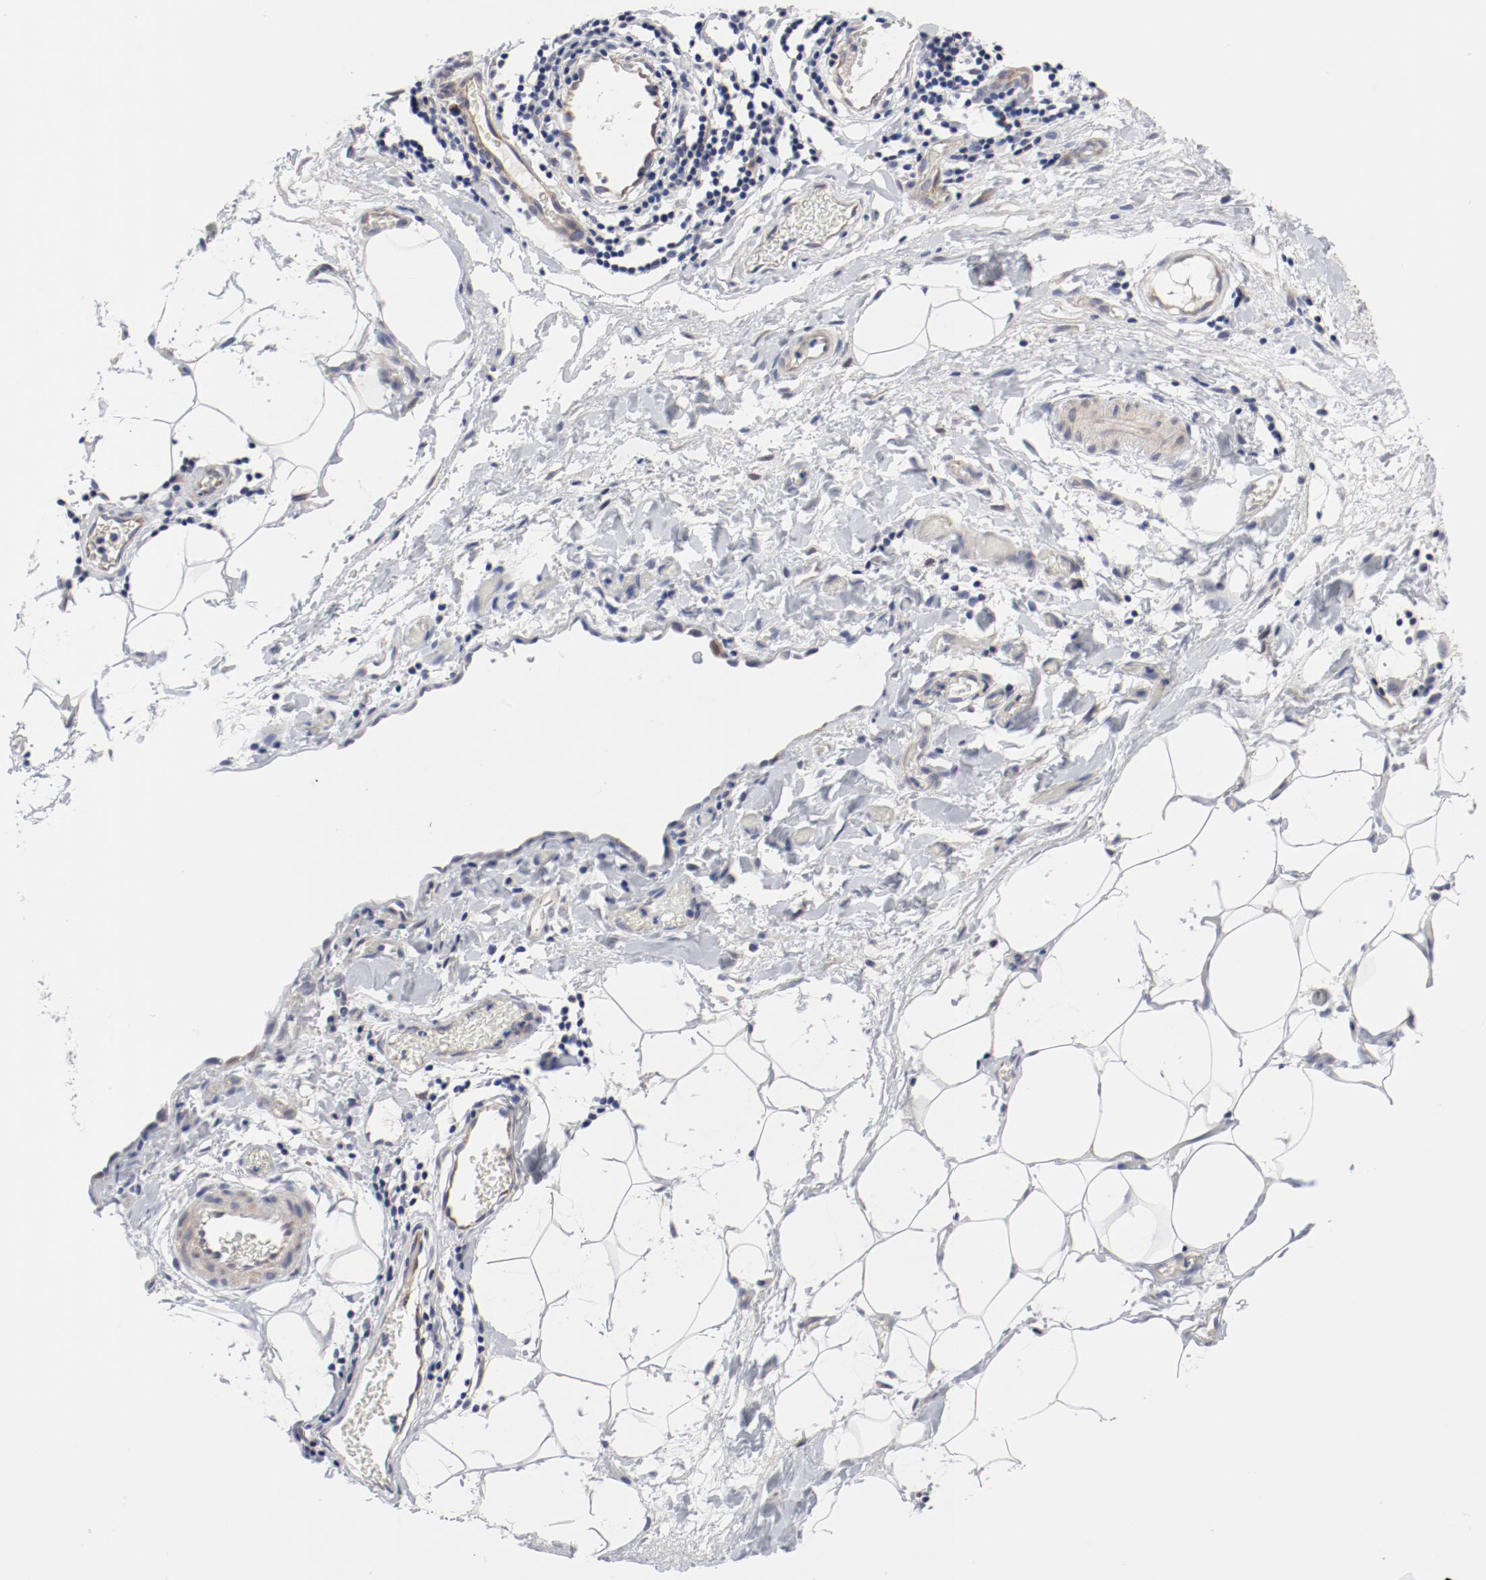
{"staining": {"intensity": "weak", "quantity": ">75%", "location": "cytoplasmic/membranous"}, "tissue": "stomach cancer", "cell_type": "Tumor cells", "image_type": "cancer", "snomed": [{"axis": "morphology", "description": "Adenocarcinoma, NOS"}, {"axis": "topography", "description": "Stomach, upper"}], "caption": "Brown immunohistochemical staining in stomach cancer (adenocarcinoma) displays weak cytoplasmic/membranous staining in about >75% of tumor cells. (Stains: DAB (3,3'-diaminobenzidine) in brown, nuclei in blue, Microscopy: brightfield microscopy at high magnification).", "gene": "BAD", "patient": {"sex": "male", "age": 47}}